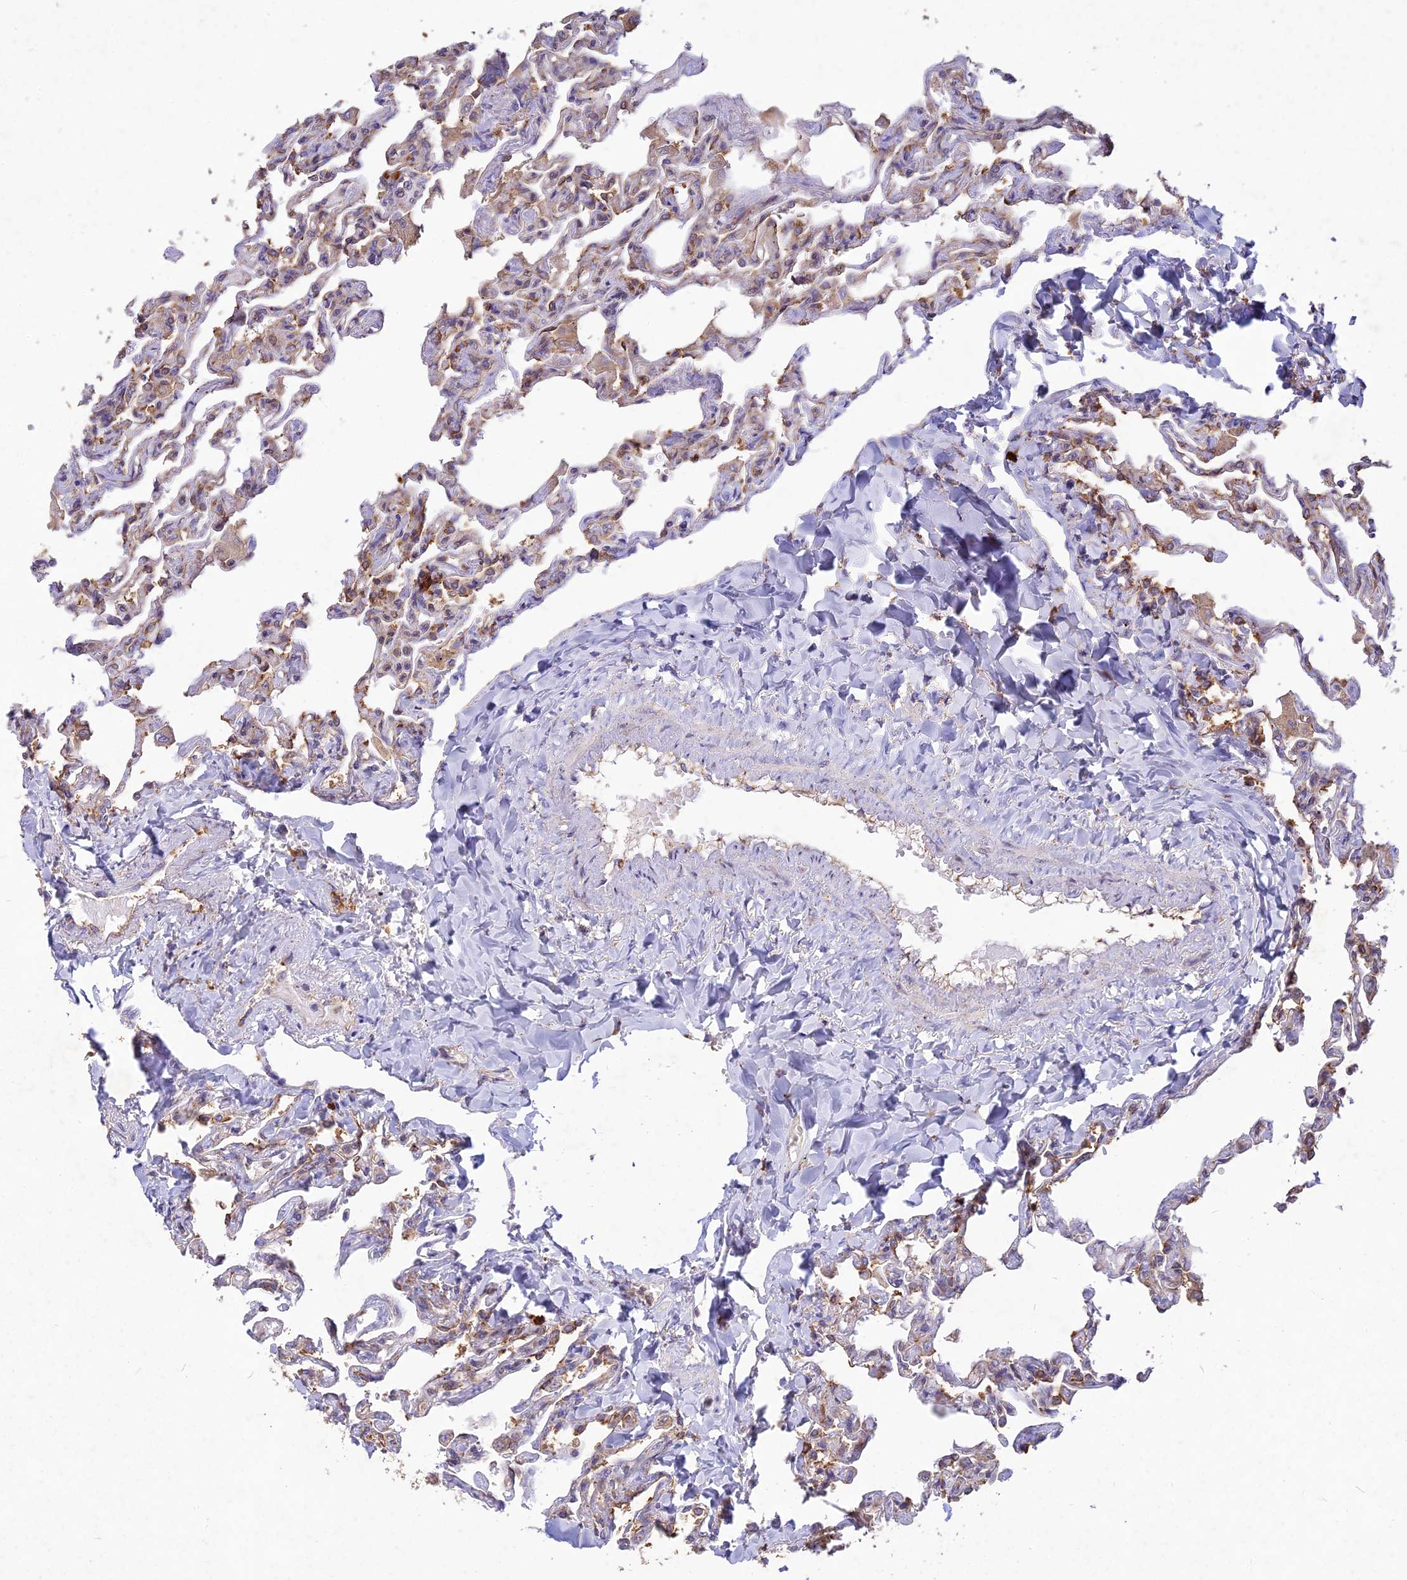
{"staining": {"intensity": "moderate", "quantity": "25%-75%", "location": "cytoplasmic/membranous"}, "tissue": "lung", "cell_type": "Alveolar cells", "image_type": "normal", "snomed": [{"axis": "morphology", "description": "Normal tissue, NOS"}, {"axis": "topography", "description": "Lung"}], "caption": "Benign lung was stained to show a protein in brown. There is medium levels of moderate cytoplasmic/membranous expression in approximately 25%-75% of alveolar cells.", "gene": "NXNL2", "patient": {"sex": "male", "age": 21}}